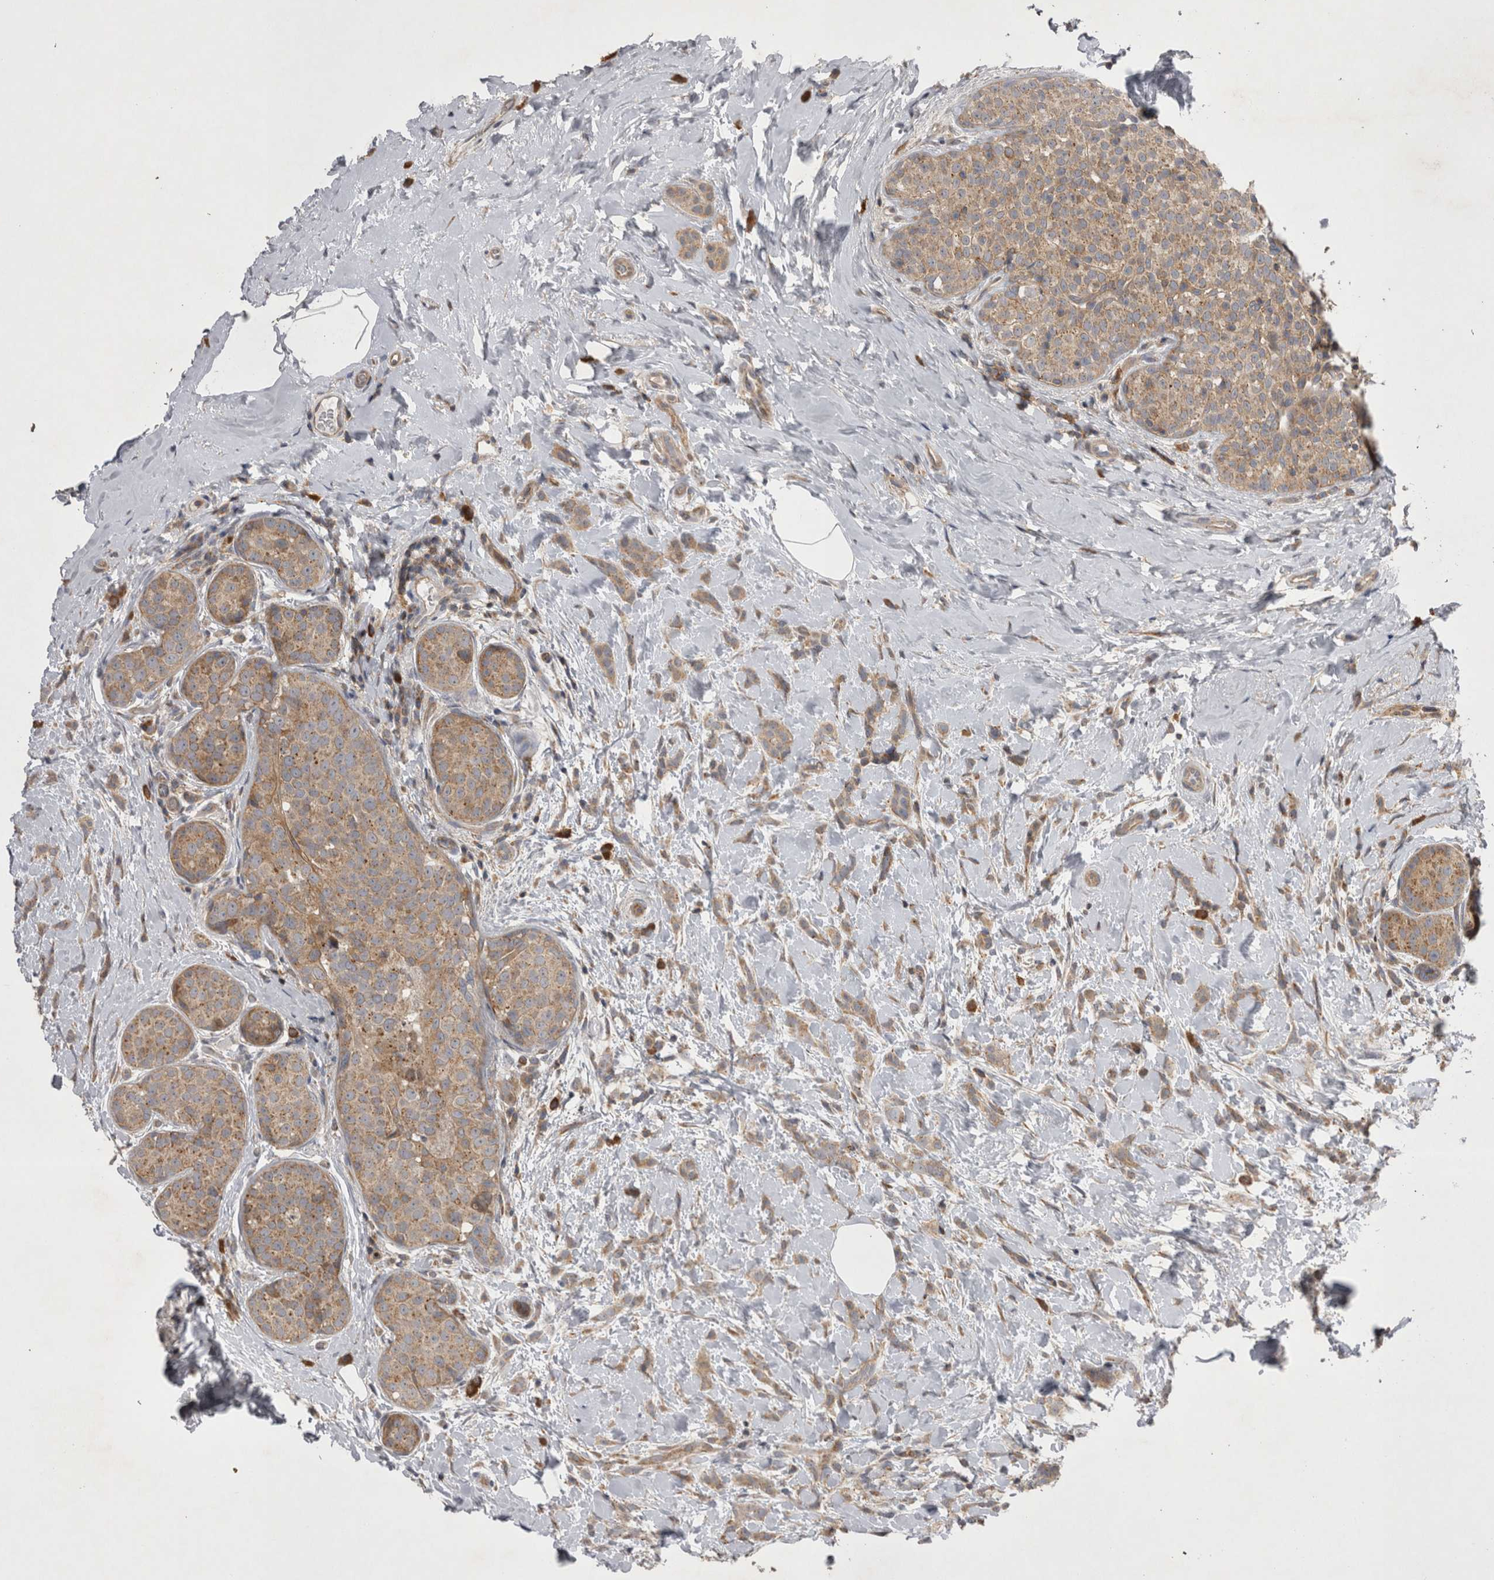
{"staining": {"intensity": "weak", "quantity": ">75%", "location": "cytoplasmic/membranous"}, "tissue": "breast cancer", "cell_type": "Tumor cells", "image_type": "cancer", "snomed": [{"axis": "morphology", "description": "Lobular carcinoma, in situ"}, {"axis": "morphology", "description": "Lobular carcinoma"}, {"axis": "topography", "description": "Breast"}], "caption": "Immunohistochemistry (IHC) image of neoplastic tissue: lobular carcinoma (breast) stained using IHC shows low levels of weak protein expression localized specifically in the cytoplasmic/membranous of tumor cells, appearing as a cytoplasmic/membranous brown color.", "gene": "TSPOAP1", "patient": {"sex": "female", "age": 41}}